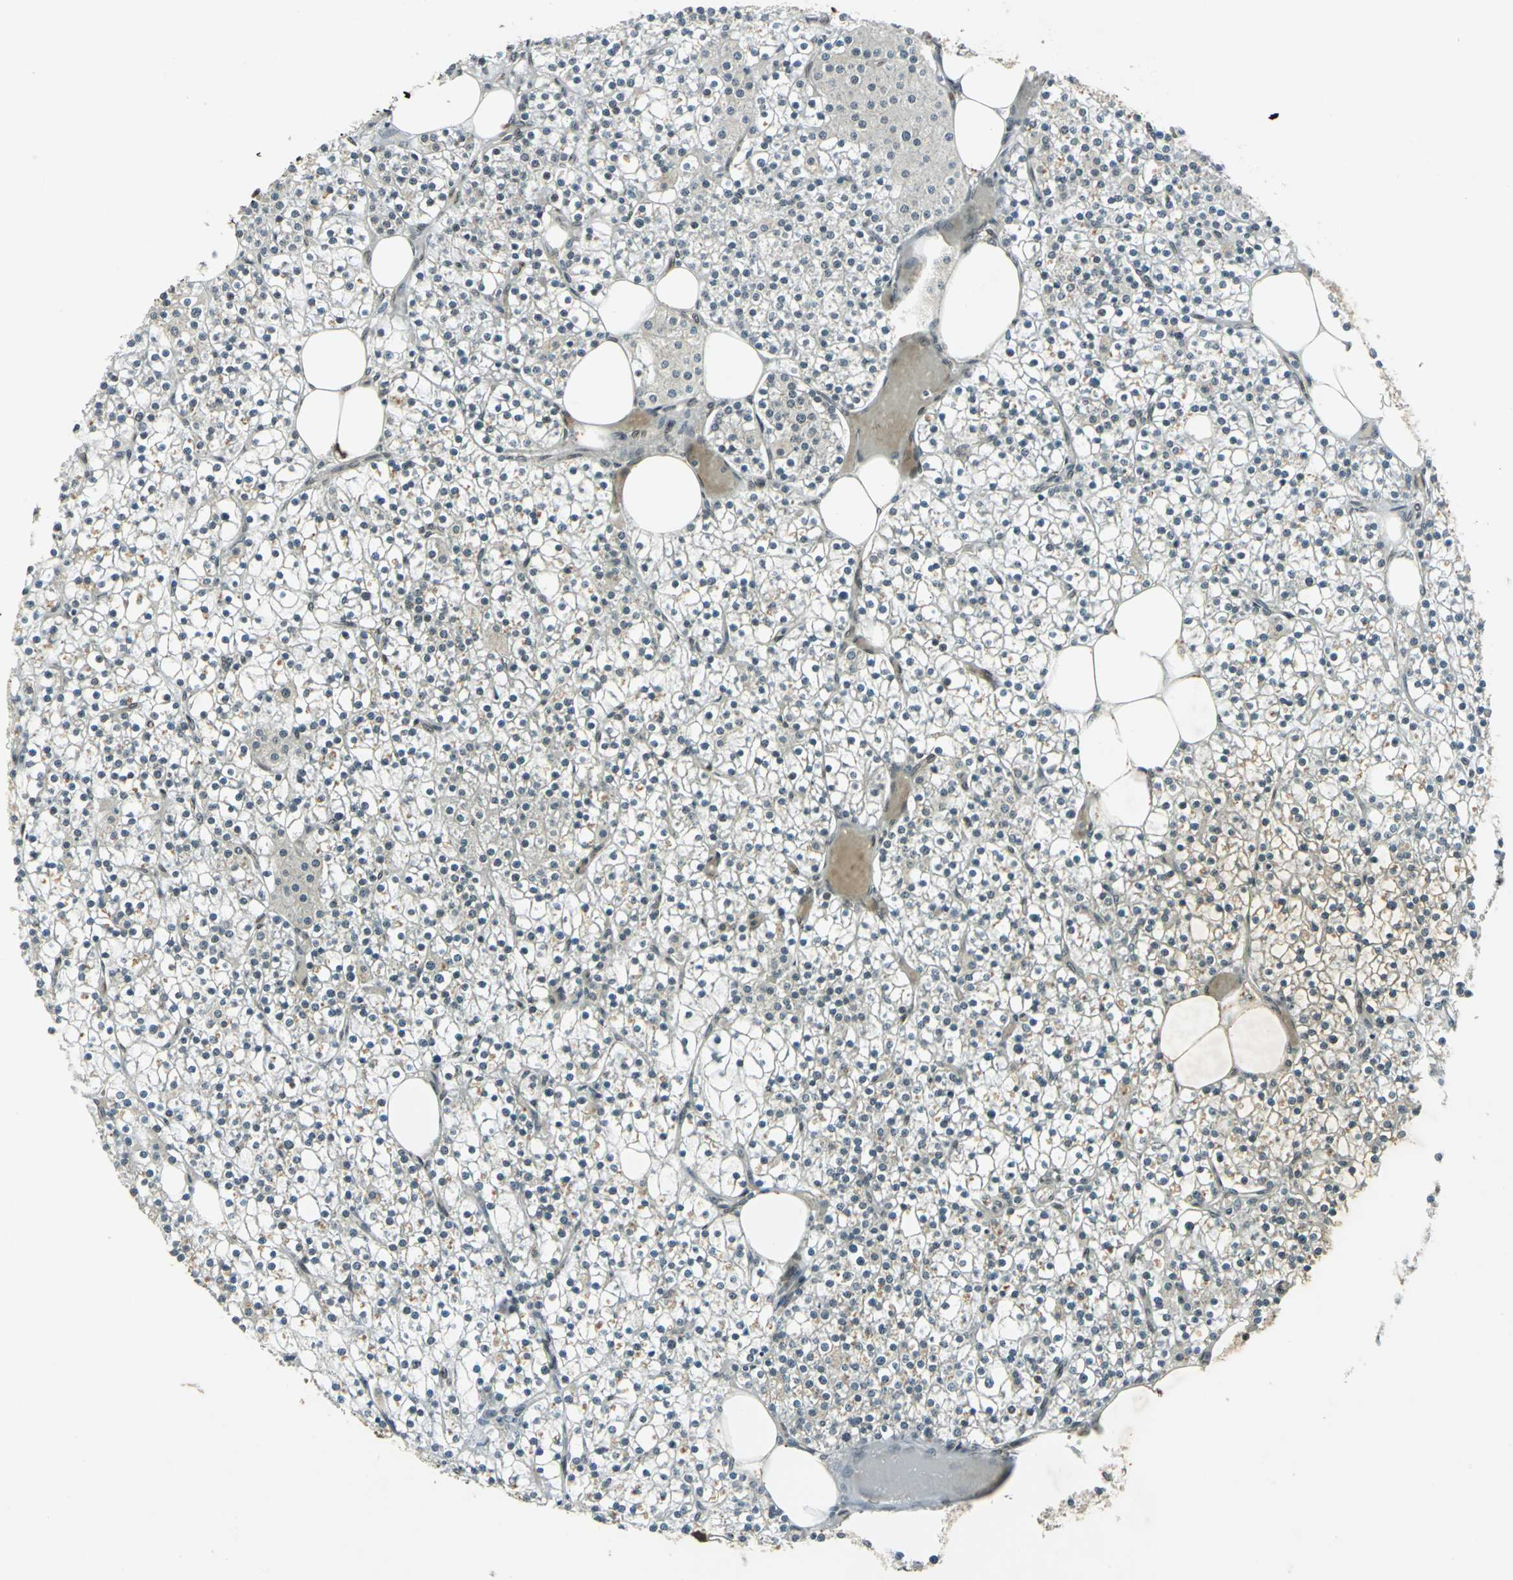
{"staining": {"intensity": "strong", "quantity": ">75%", "location": "cytoplasmic/membranous,nuclear"}, "tissue": "parathyroid gland", "cell_type": "Glandular cells", "image_type": "normal", "snomed": [{"axis": "morphology", "description": "Normal tissue, NOS"}, {"axis": "topography", "description": "Parathyroid gland"}], "caption": "High-power microscopy captured an IHC image of benign parathyroid gland, revealing strong cytoplasmic/membranous,nuclear staining in about >75% of glandular cells.", "gene": "ISY1", "patient": {"sex": "female", "age": 63}}